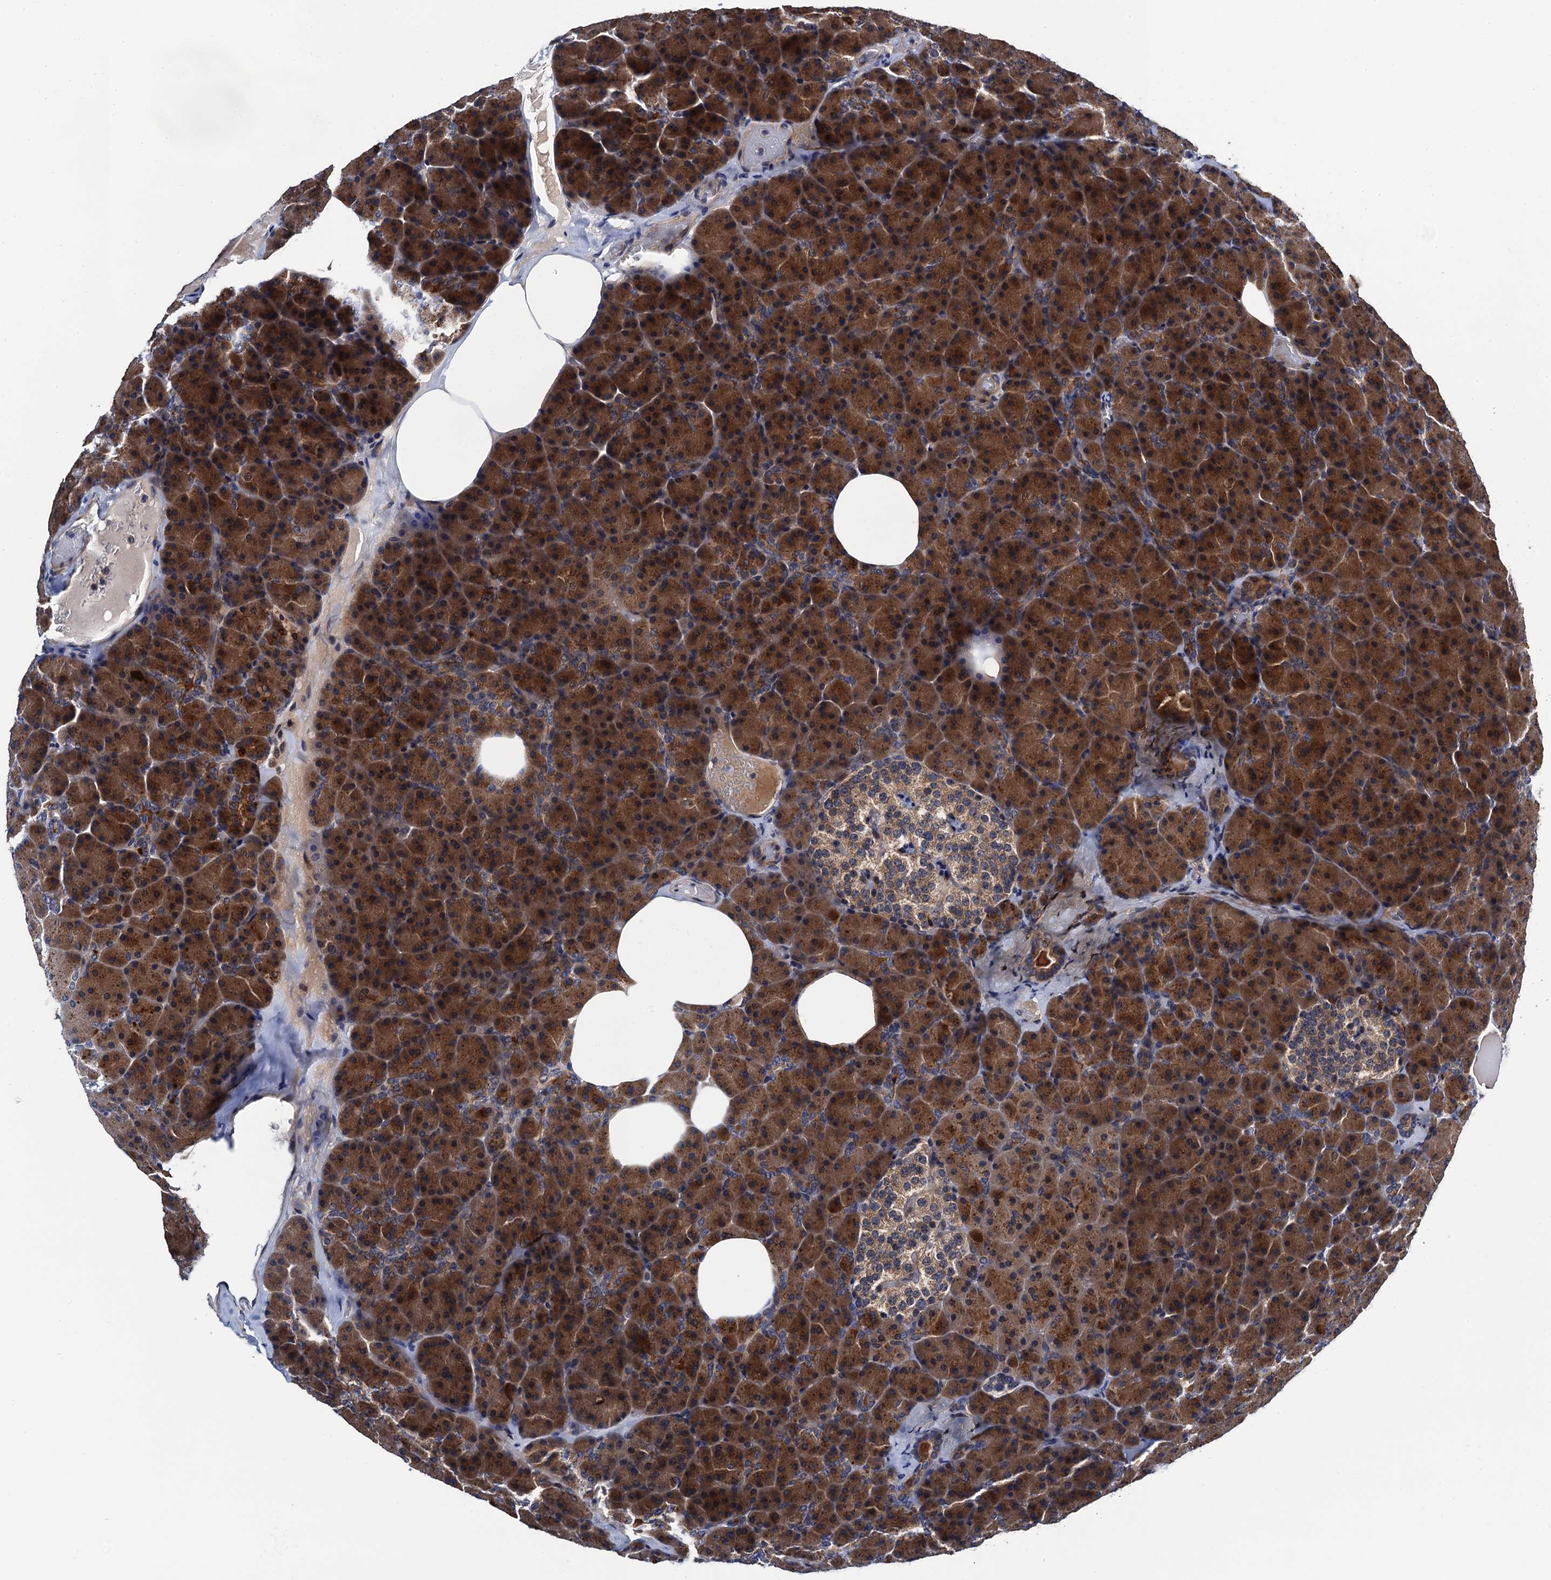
{"staining": {"intensity": "strong", "quantity": ">75%", "location": "cytoplasmic/membranous"}, "tissue": "pancreas", "cell_type": "Exocrine glandular cells", "image_type": "normal", "snomed": [{"axis": "morphology", "description": "Normal tissue, NOS"}, {"axis": "morphology", "description": "Carcinoid, malignant, NOS"}, {"axis": "topography", "description": "Pancreas"}], "caption": "A brown stain shows strong cytoplasmic/membranous staining of a protein in exocrine glandular cells of benign human pancreas.", "gene": "NAA16", "patient": {"sex": "female", "age": 35}}